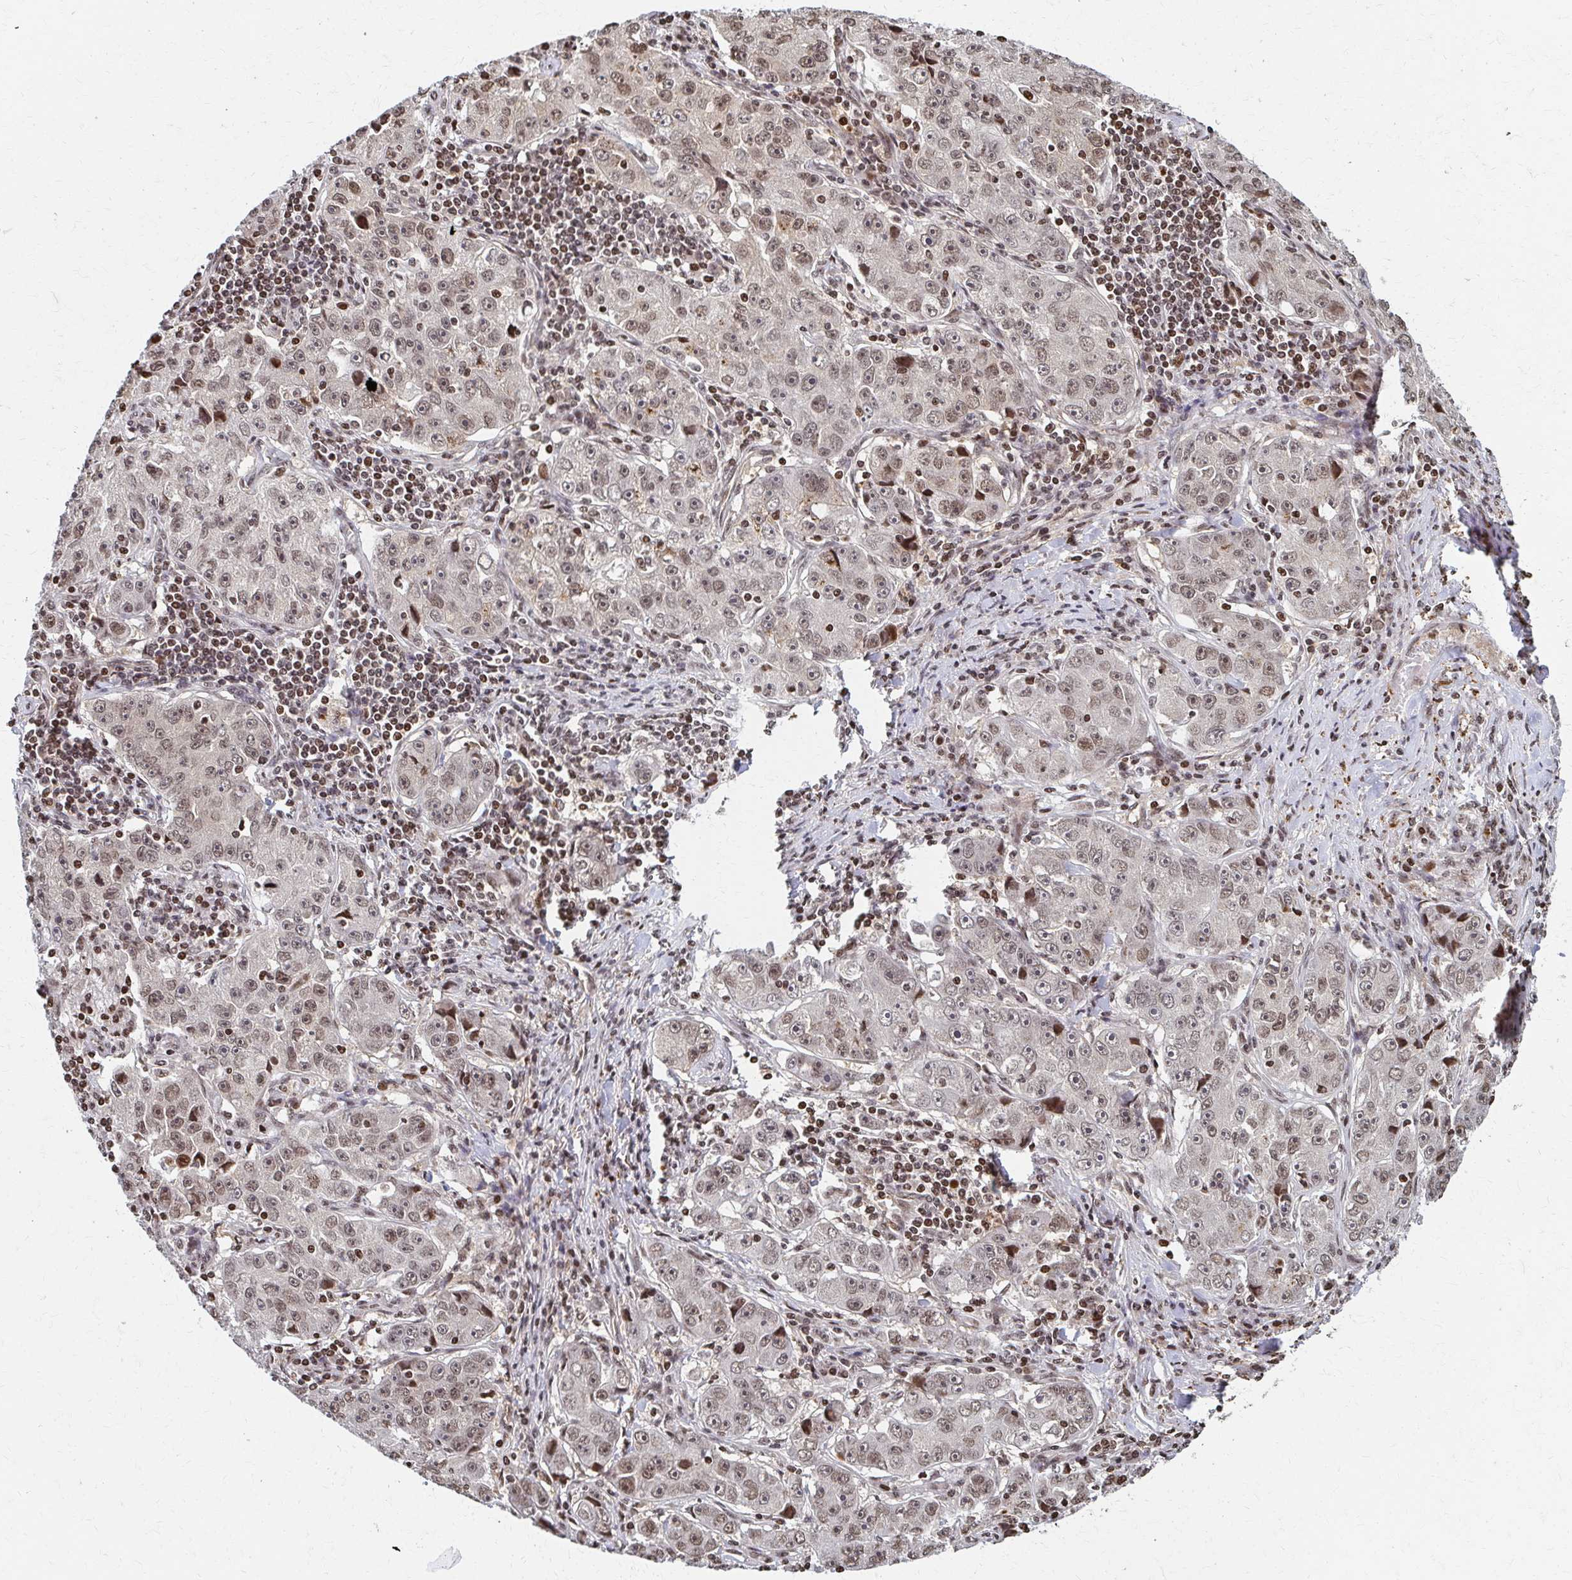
{"staining": {"intensity": "weak", "quantity": "25%-75%", "location": "nuclear"}, "tissue": "lung cancer", "cell_type": "Tumor cells", "image_type": "cancer", "snomed": [{"axis": "morphology", "description": "Normal morphology"}, {"axis": "morphology", "description": "Adenocarcinoma, NOS"}, {"axis": "topography", "description": "Lymph node"}, {"axis": "topography", "description": "Lung"}], "caption": "A low amount of weak nuclear staining is seen in about 25%-75% of tumor cells in lung cancer tissue.", "gene": "PSMD7", "patient": {"sex": "female", "age": 57}}